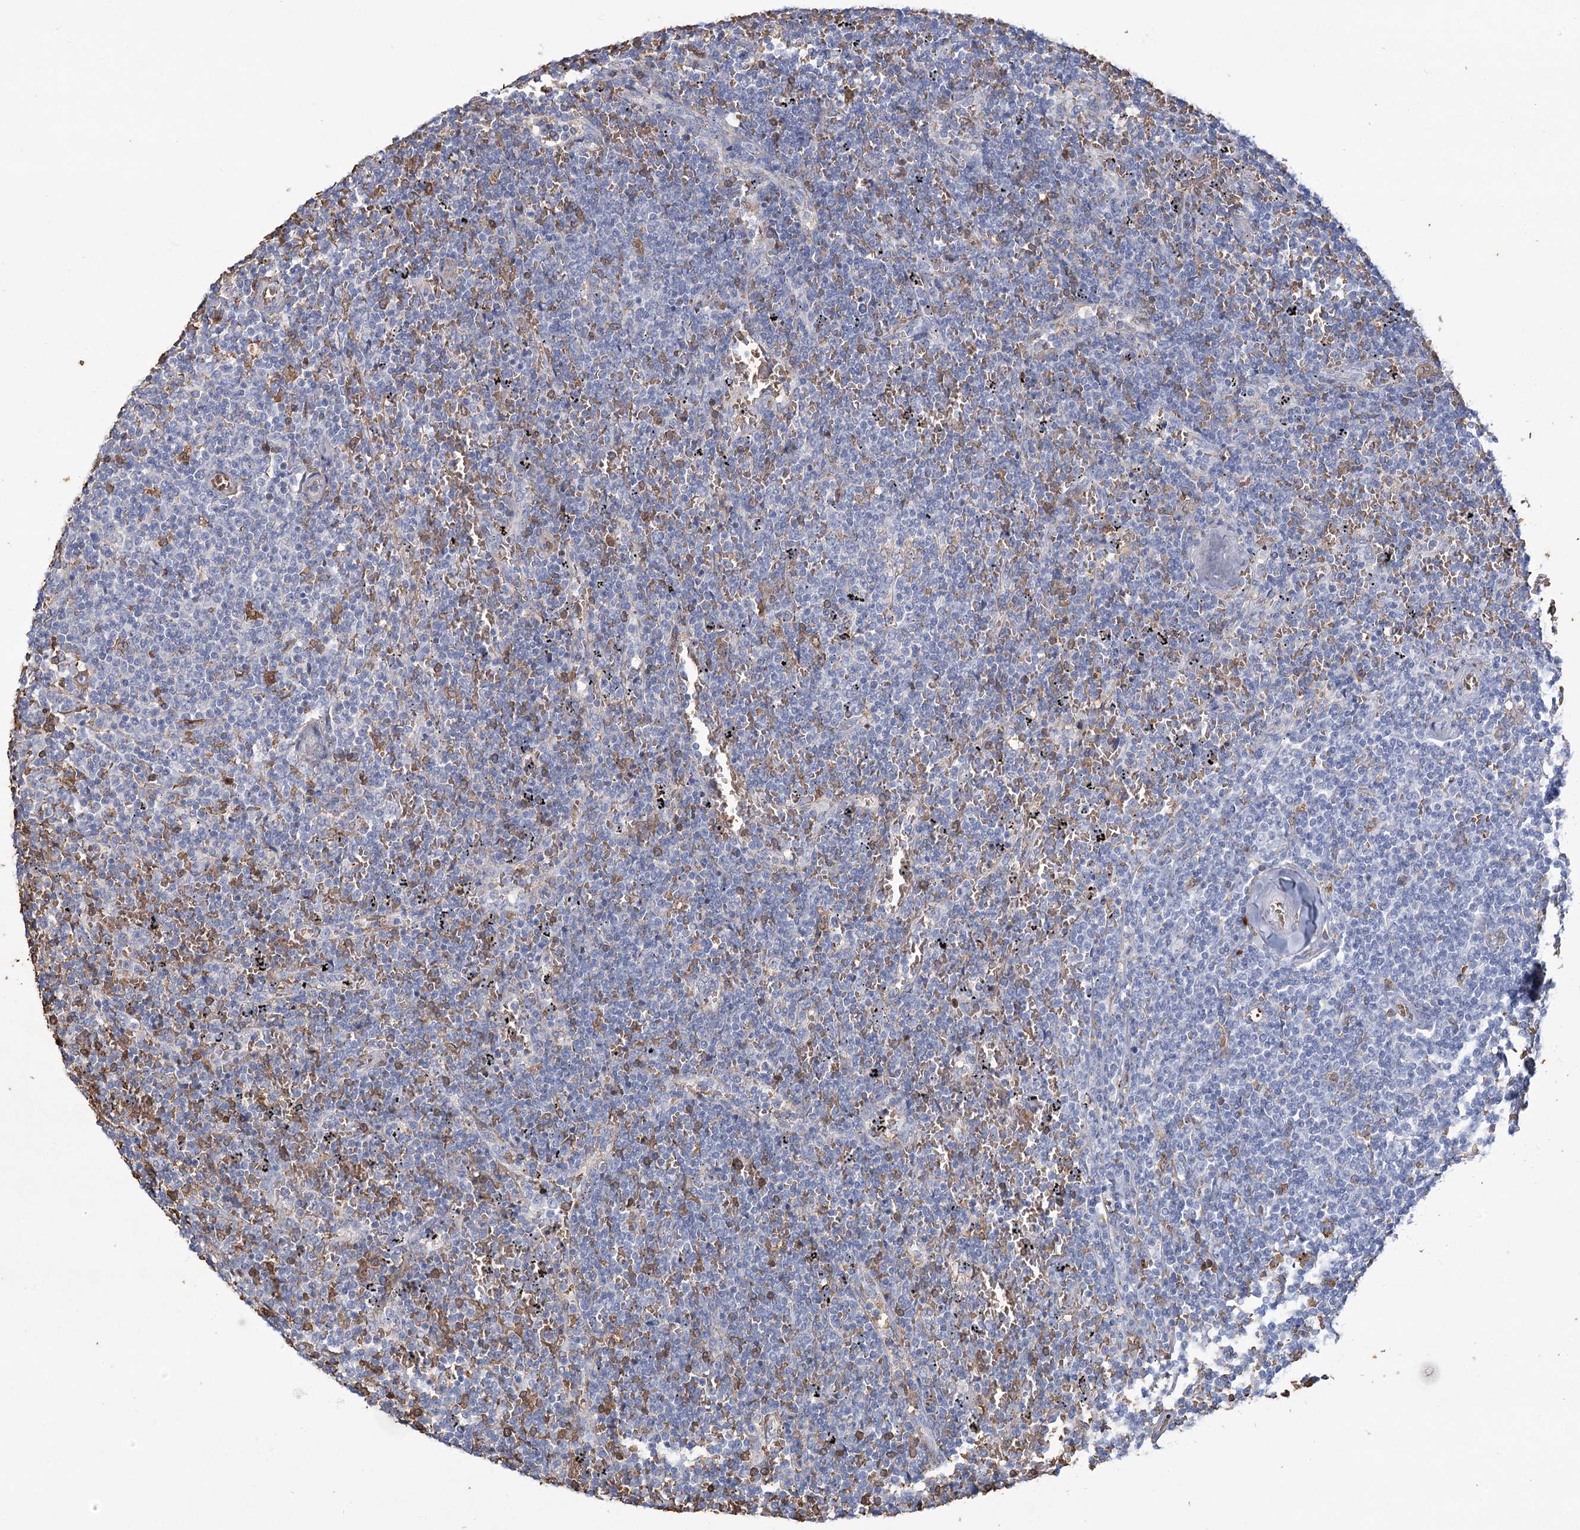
{"staining": {"intensity": "negative", "quantity": "none", "location": "none"}, "tissue": "lymphoma", "cell_type": "Tumor cells", "image_type": "cancer", "snomed": [{"axis": "morphology", "description": "Malignant lymphoma, non-Hodgkin's type, Low grade"}, {"axis": "topography", "description": "Spleen"}], "caption": "DAB (3,3'-diaminobenzidine) immunohistochemical staining of human lymphoma shows no significant staining in tumor cells.", "gene": "HBA1", "patient": {"sex": "female", "age": 50}}